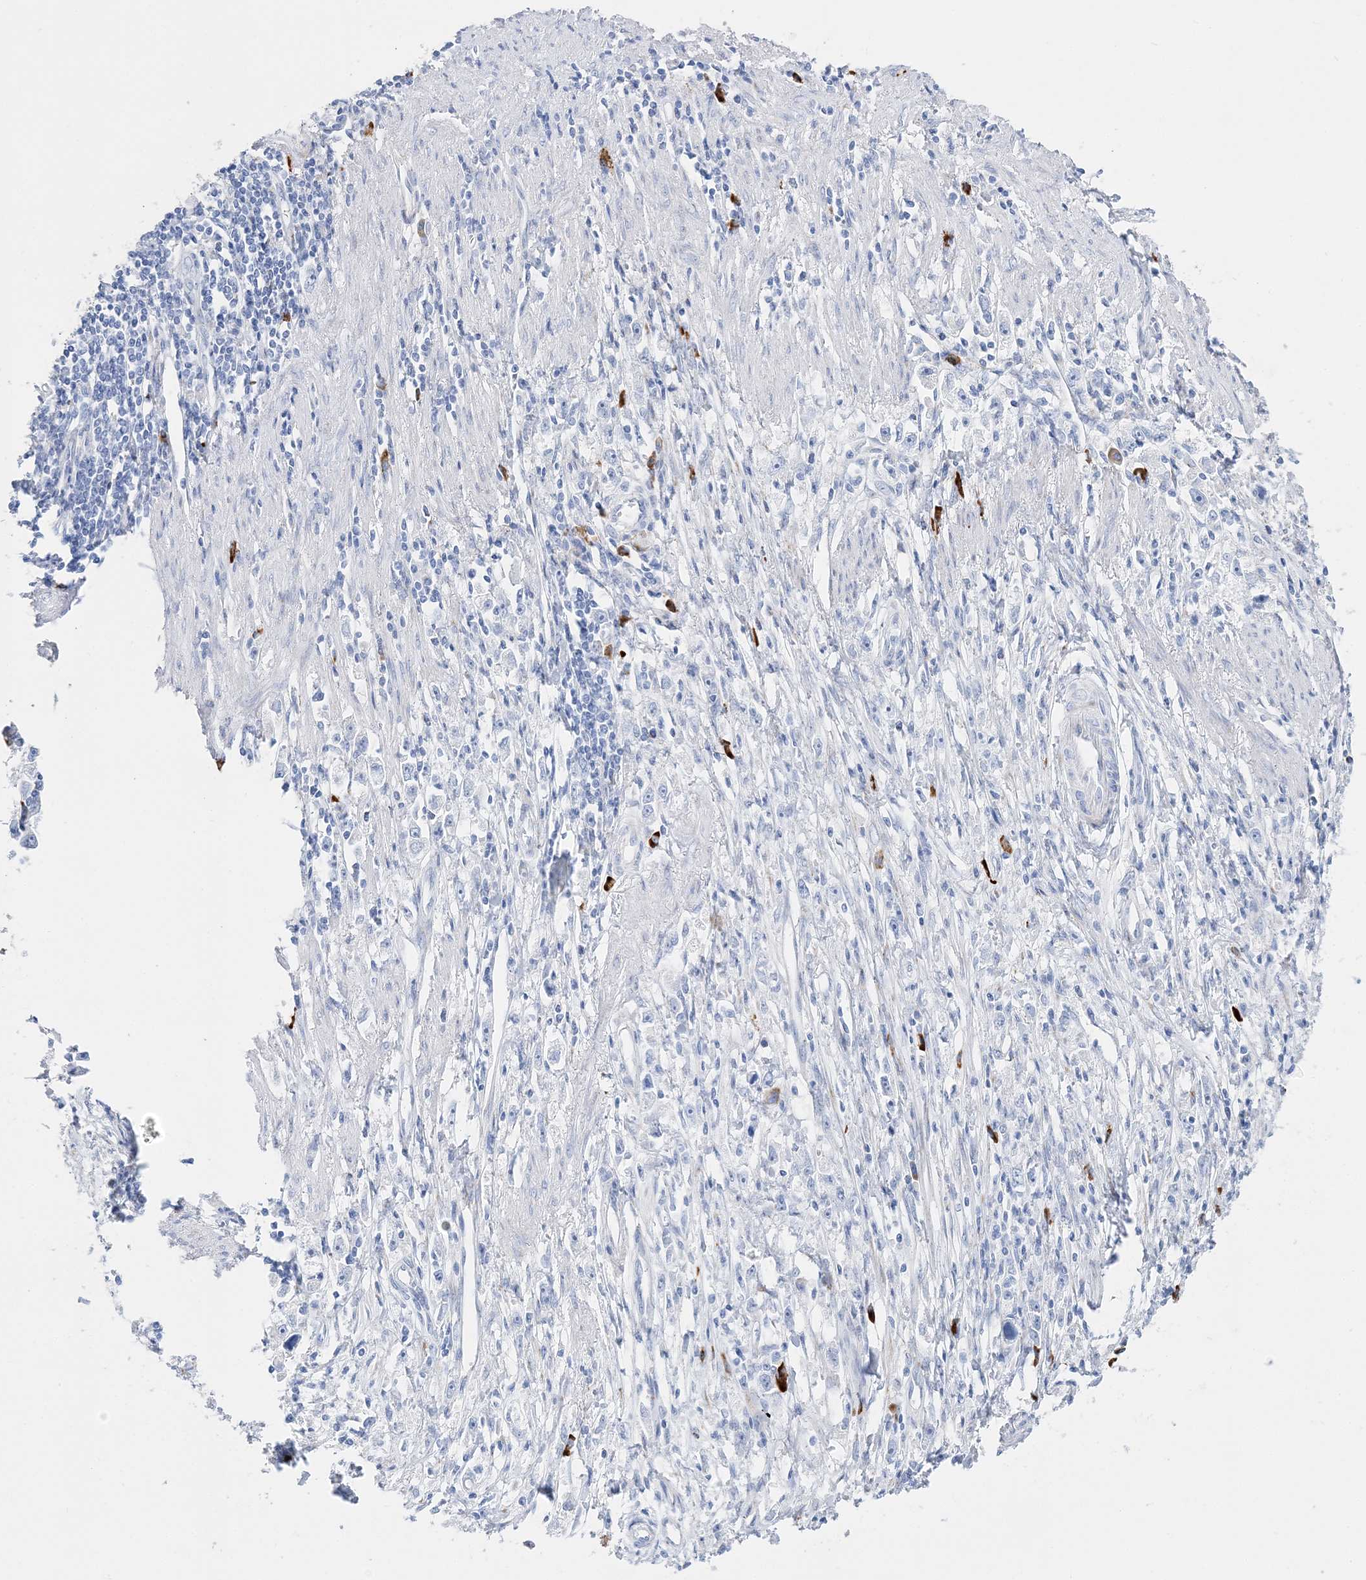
{"staining": {"intensity": "negative", "quantity": "none", "location": "none"}, "tissue": "stomach cancer", "cell_type": "Tumor cells", "image_type": "cancer", "snomed": [{"axis": "morphology", "description": "Adenocarcinoma, NOS"}, {"axis": "topography", "description": "Stomach"}], "caption": "This photomicrograph is of stomach adenocarcinoma stained with immunohistochemistry (IHC) to label a protein in brown with the nuclei are counter-stained blue. There is no expression in tumor cells.", "gene": "TSPYL6", "patient": {"sex": "female", "age": 59}}